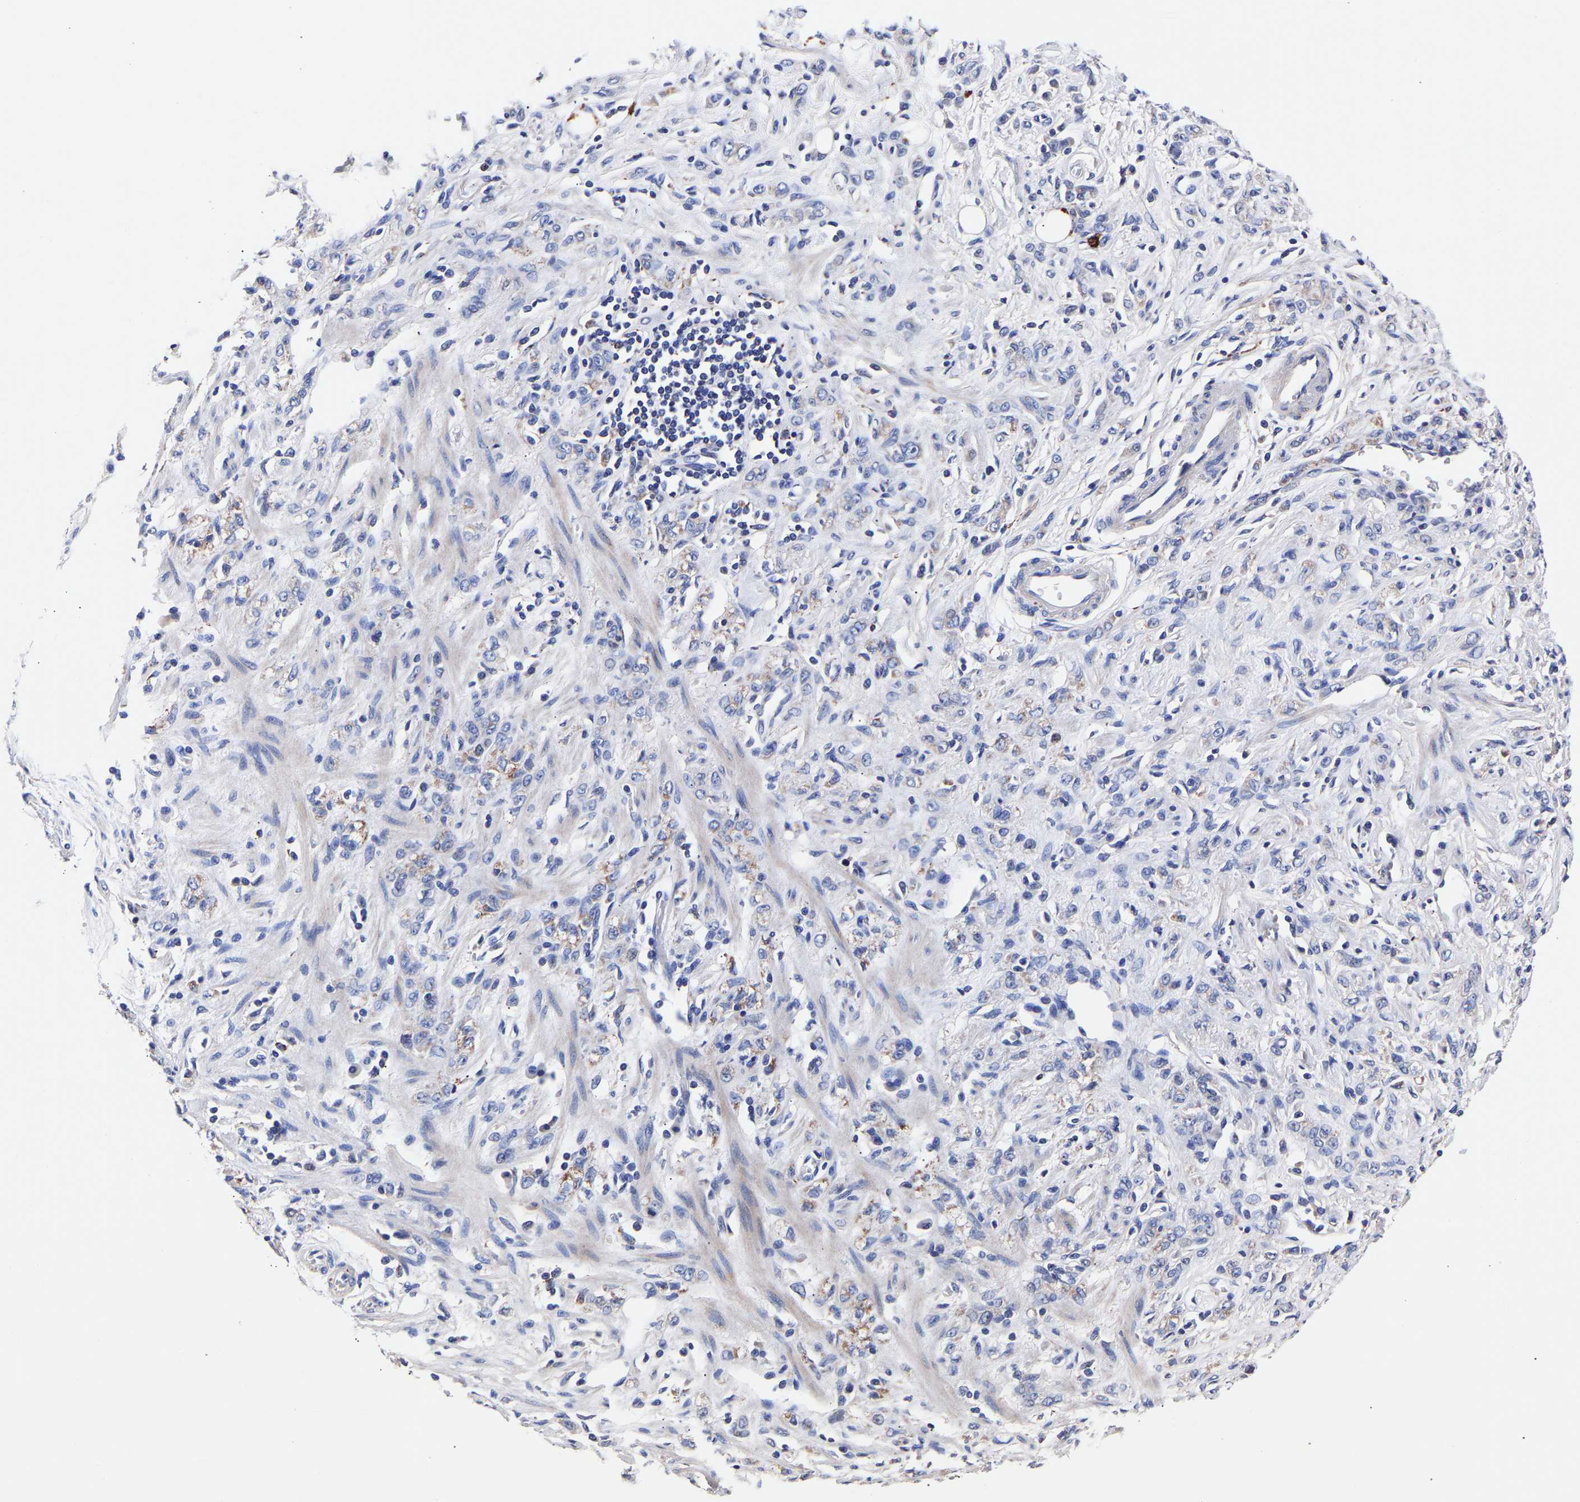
{"staining": {"intensity": "weak", "quantity": "<25%", "location": "cytoplasmic/membranous"}, "tissue": "stomach cancer", "cell_type": "Tumor cells", "image_type": "cancer", "snomed": [{"axis": "morphology", "description": "Normal tissue, NOS"}, {"axis": "morphology", "description": "Adenocarcinoma, NOS"}, {"axis": "topography", "description": "Stomach"}], "caption": "Stomach adenocarcinoma stained for a protein using immunohistochemistry exhibits no positivity tumor cells.", "gene": "SEM1", "patient": {"sex": "male", "age": 82}}